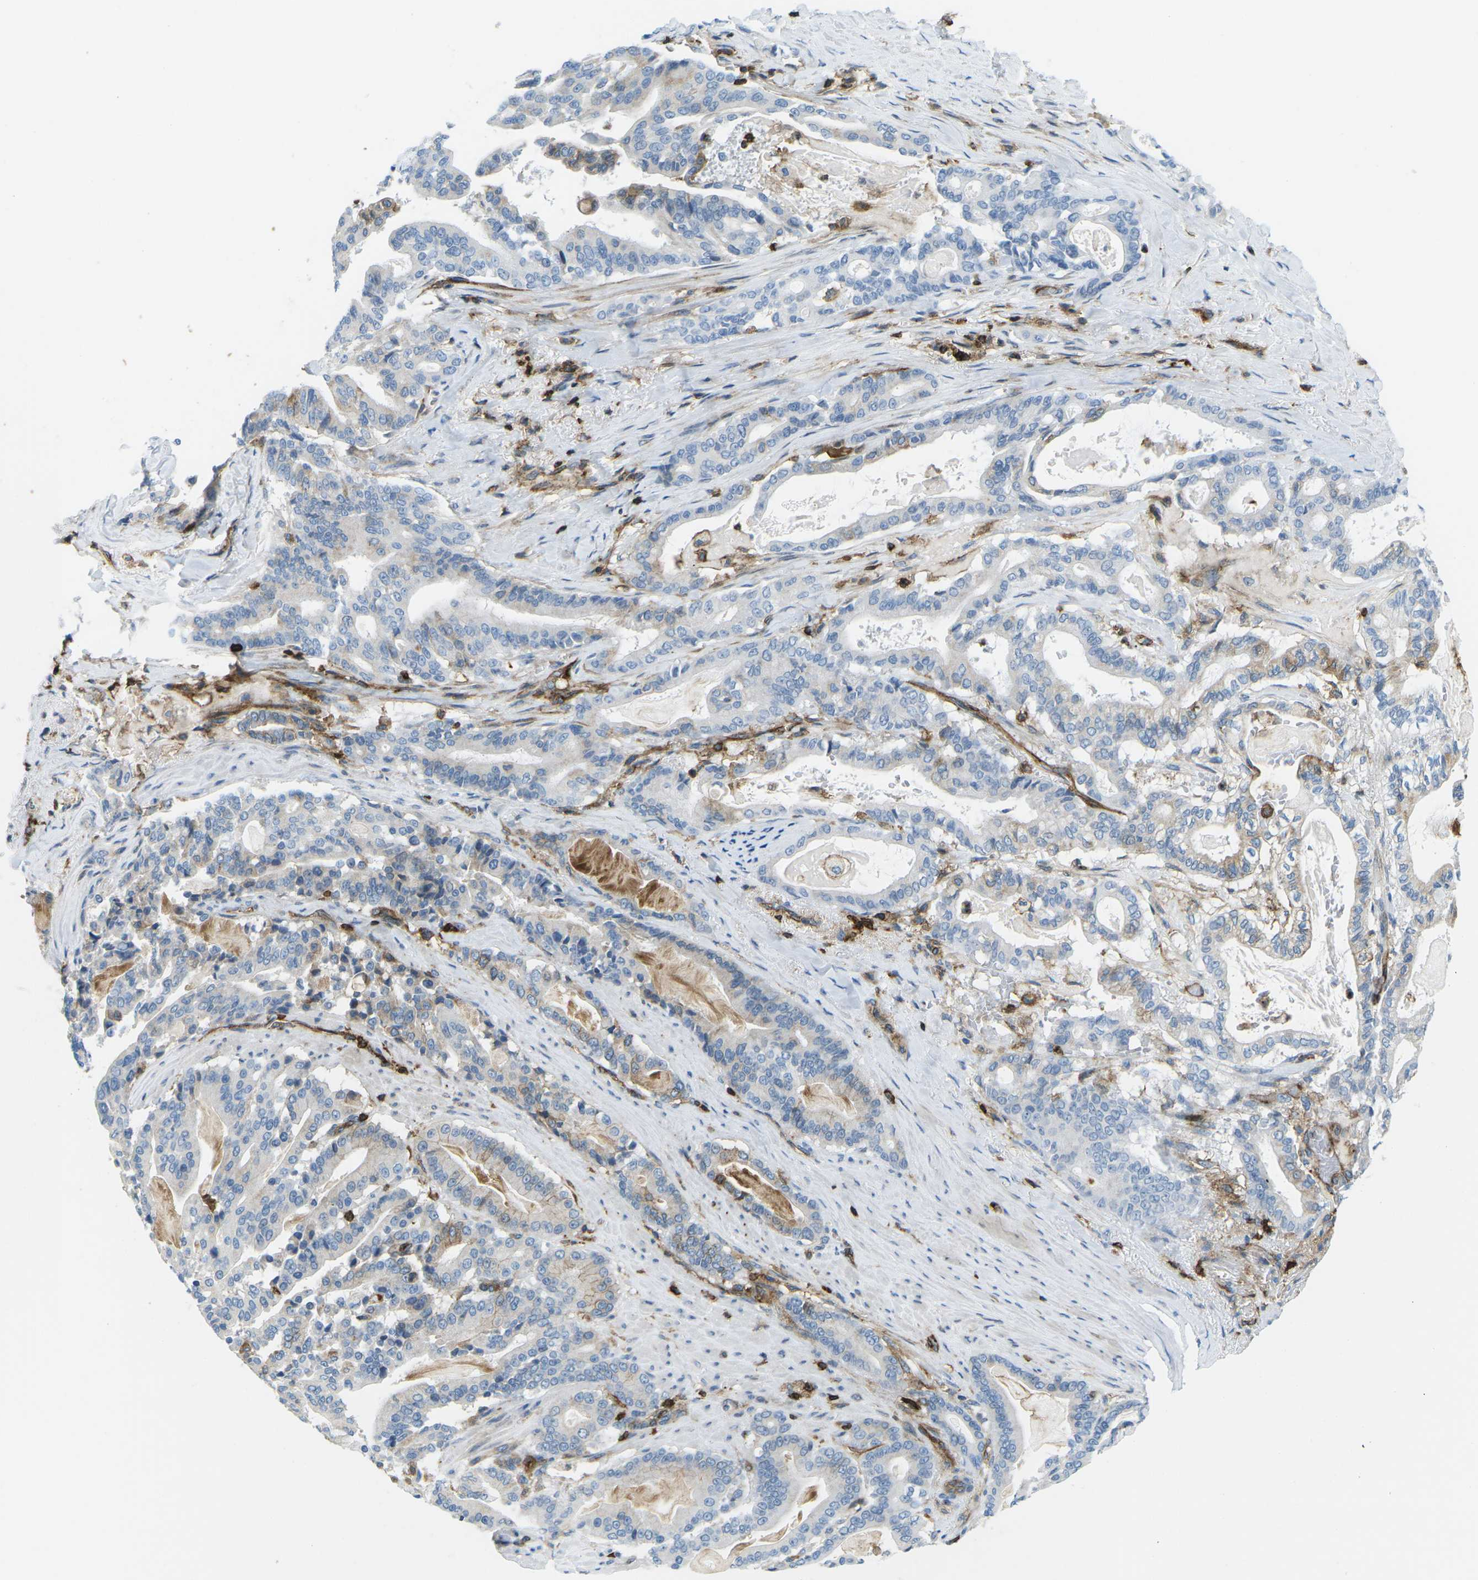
{"staining": {"intensity": "negative", "quantity": "none", "location": "none"}, "tissue": "pancreatic cancer", "cell_type": "Tumor cells", "image_type": "cancer", "snomed": [{"axis": "morphology", "description": "Adenocarcinoma, NOS"}, {"axis": "topography", "description": "Pancreas"}], "caption": "An immunohistochemistry image of pancreatic cancer is shown. There is no staining in tumor cells of pancreatic cancer.", "gene": "HLA-B", "patient": {"sex": "male", "age": 63}}